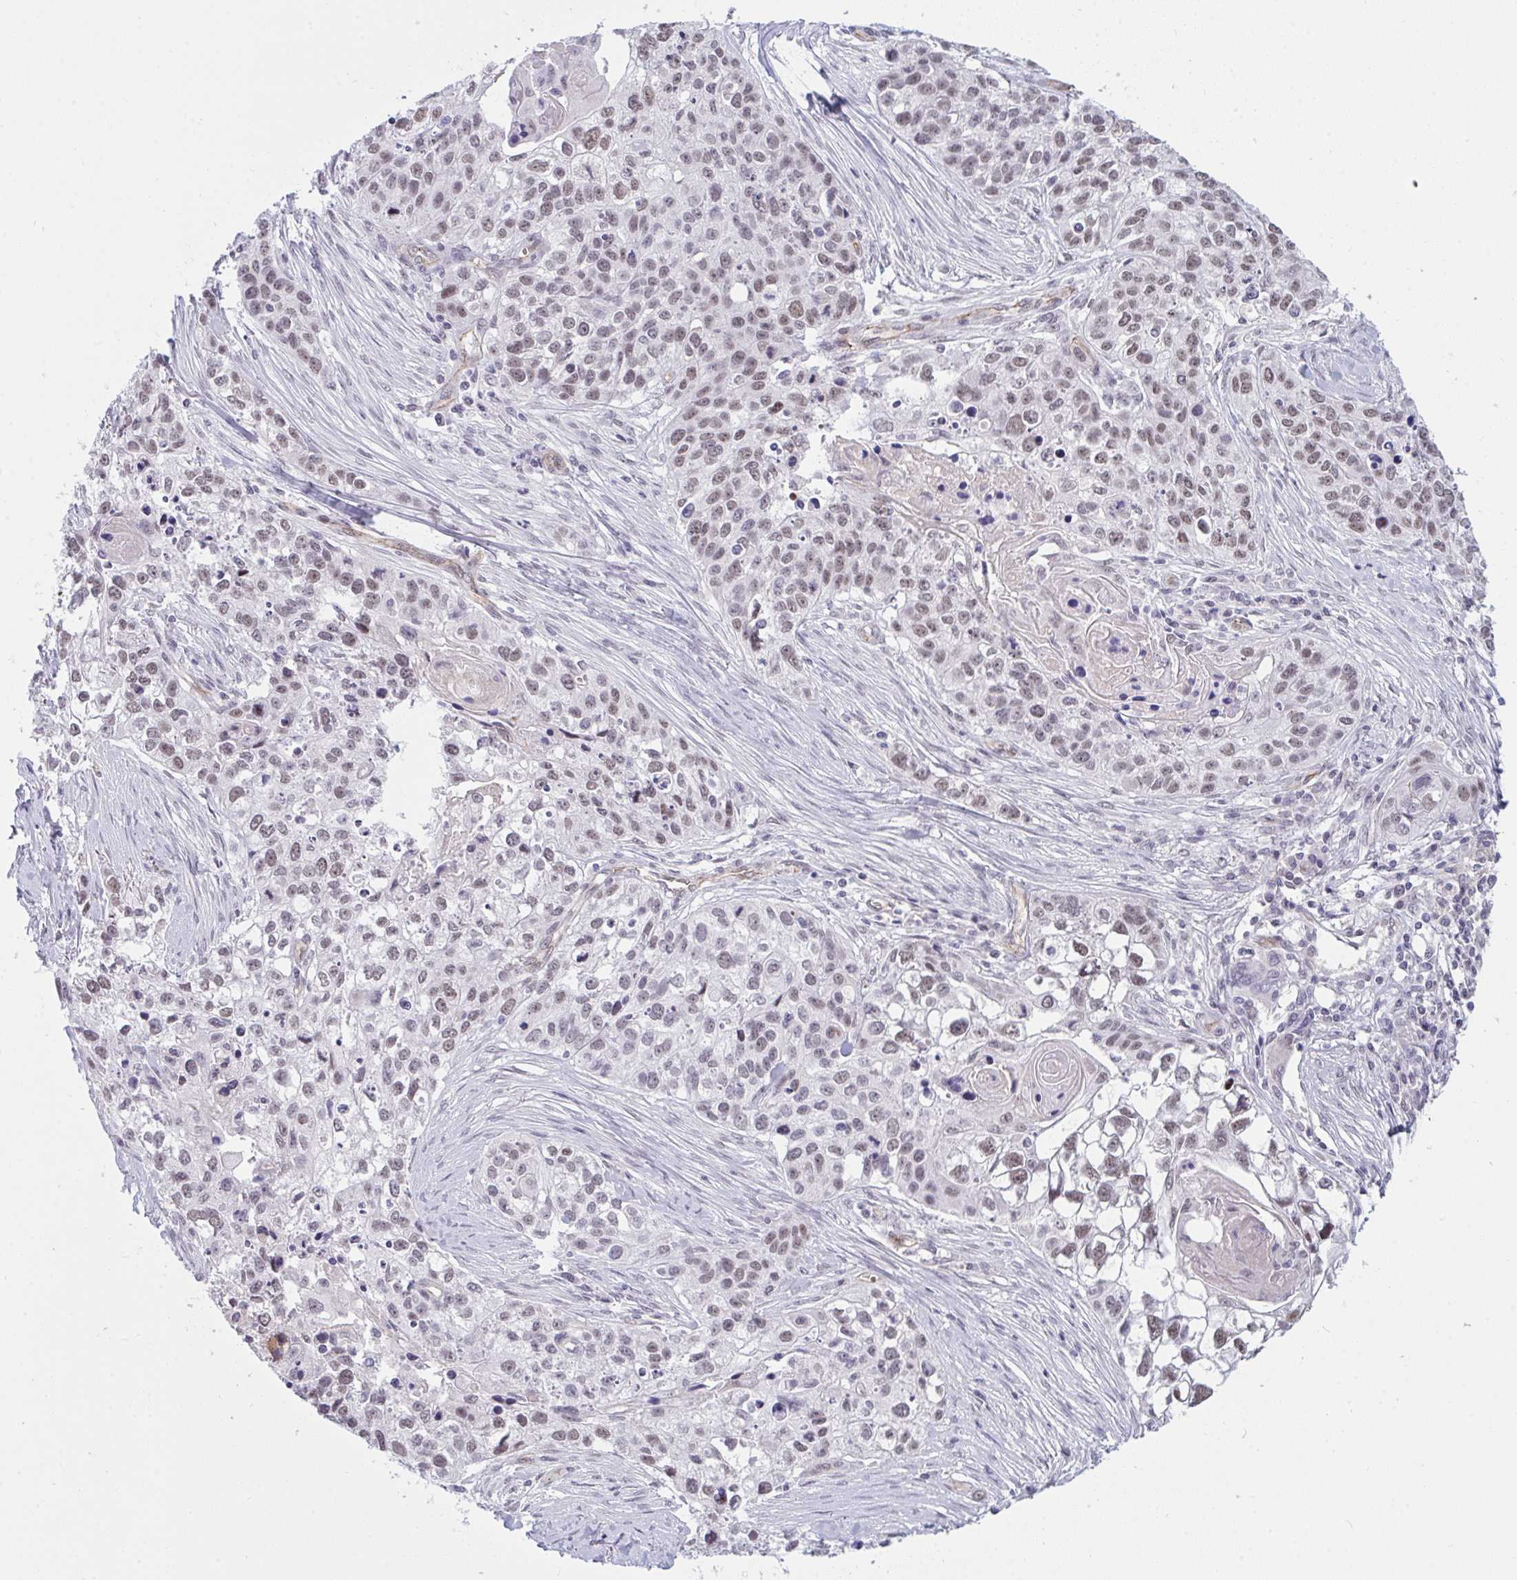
{"staining": {"intensity": "moderate", "quantity": "25%-75%", "location": "nuclear"}, "tissue": "lung cancer", "cell_type": "Tumor cells", "image_type": "cancer", "snomed": [{"axis": "morphology", "description": "Squamous cell carcinoma, NOS"}, {"axis": "topography", "description": "Lung"}], "caption": "Protein staining of squamous cell carcinoma (lung) tissue exhibits moderate nuclear expression in approximately 25%-75% of tumor cells.", "gene": "DSCAML1", "patient": {"sex": "male", "age": 74}}